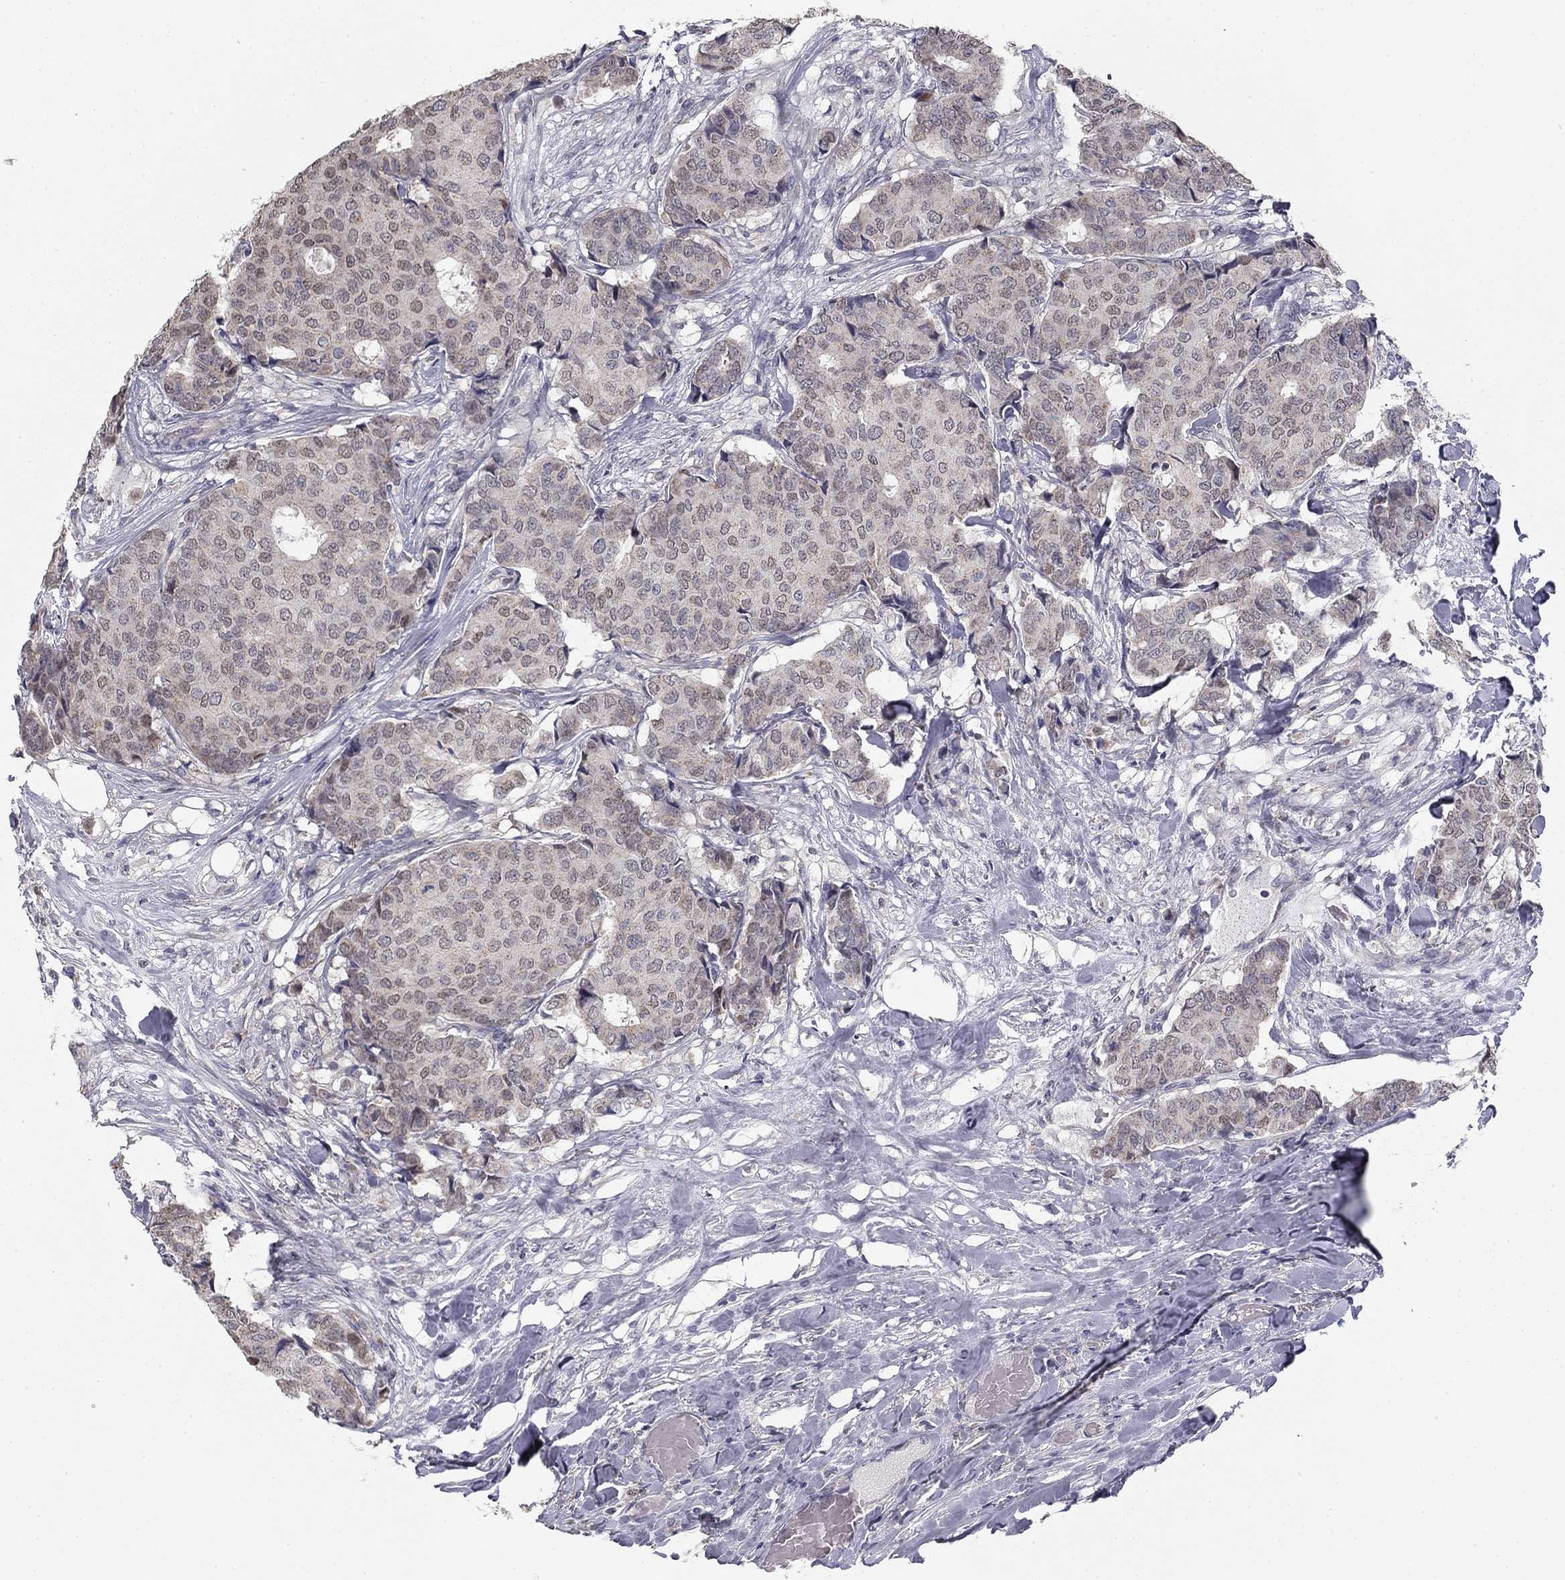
{"staining": {"intensity": "negative", "quantity": "none", "location": "none"}, "tissue": "breast cancer", "cell_type": "Tumor cells", "image_type": "cancer", "snomed": [{"axis": "morphology", "description": "Duct carcinoma"}, {"axis": "topography", "description": "Breast"}], "caption": "IHC micrograph of neoplastic tissue: human breast intraductal carcinoma stained with DAB demonstrates no significant protein positivity in tumor cells.", "gene": "SLC2A9", "patient": {"sex": "female", "age": 75}}